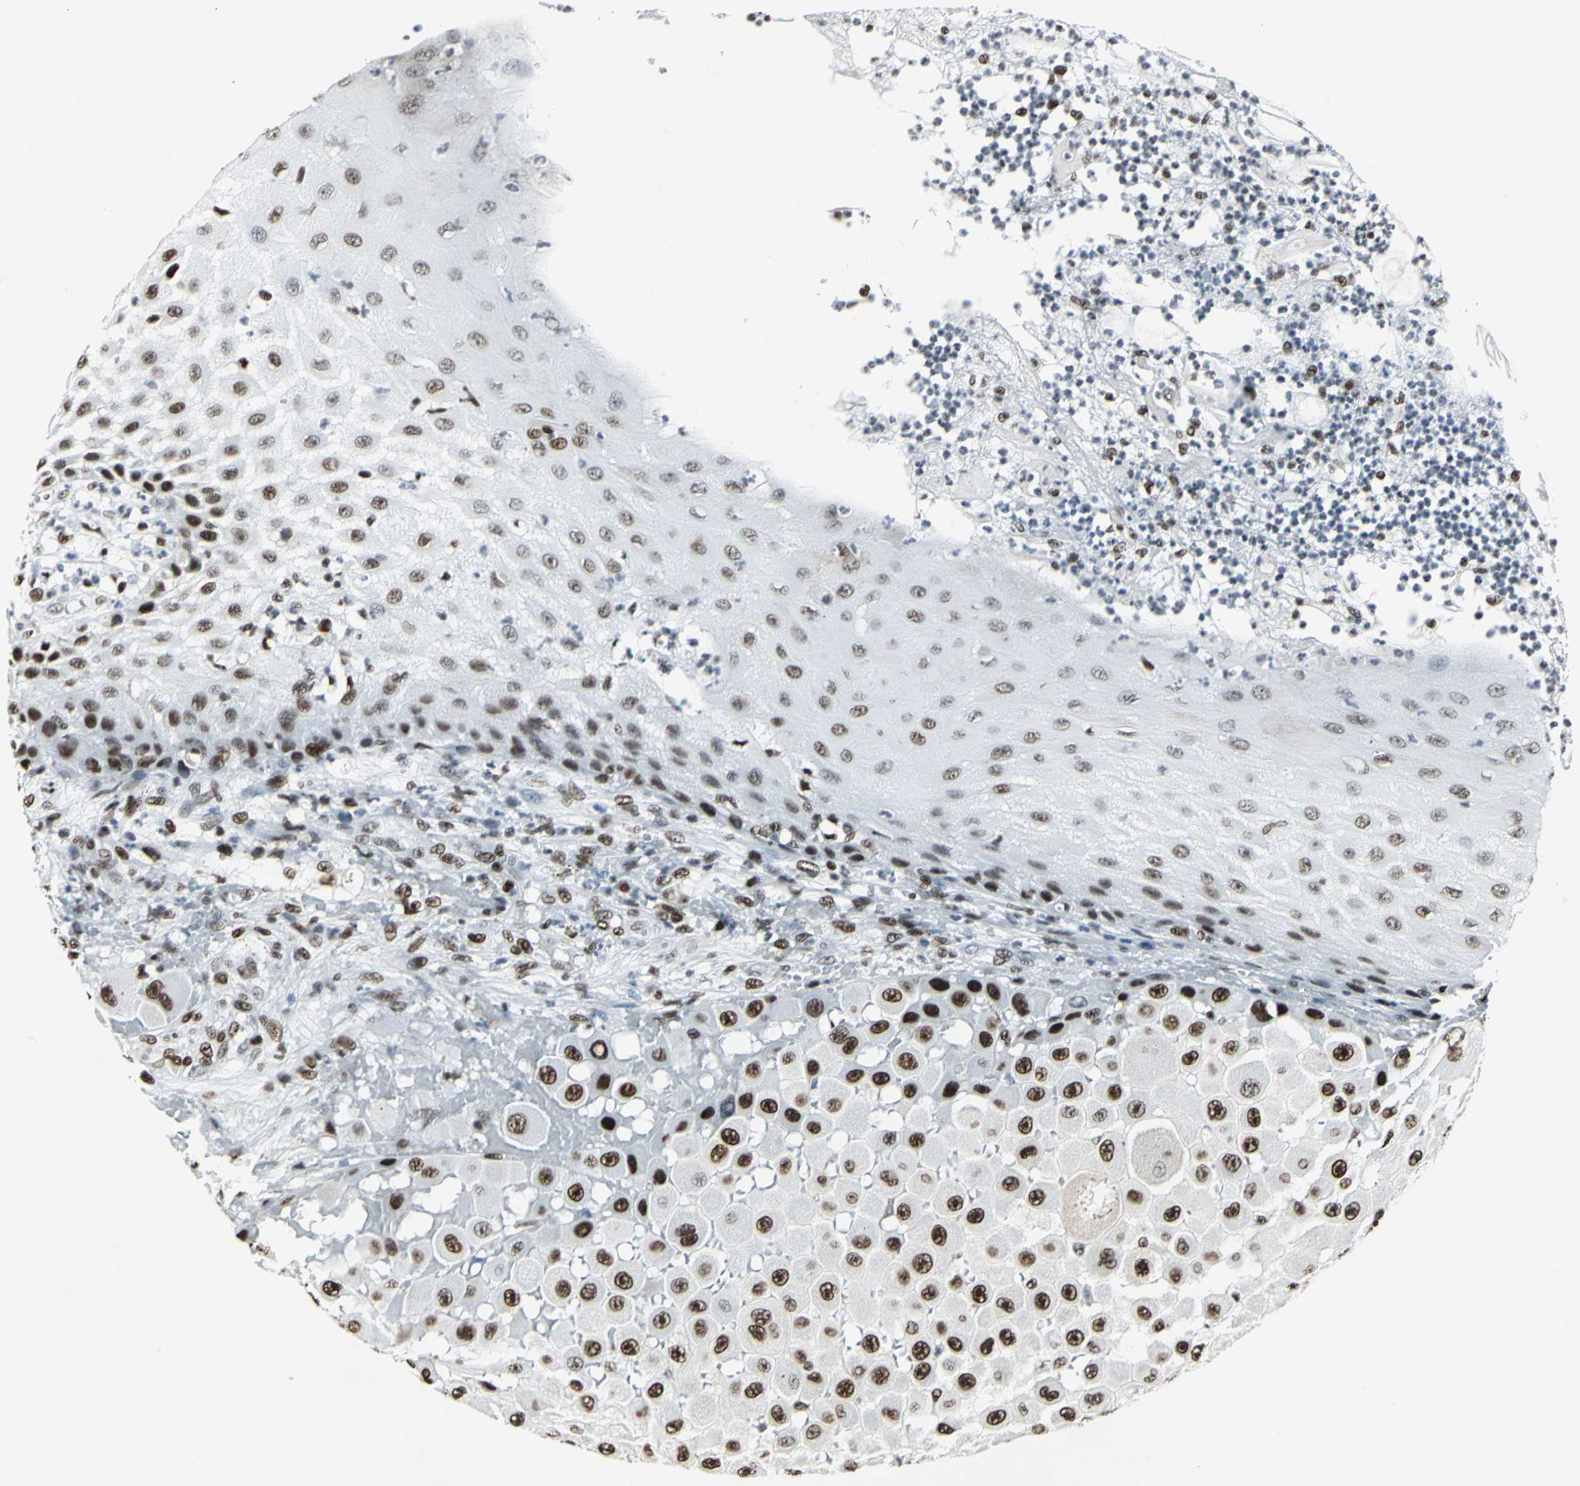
{"staining": {"intensity": "strong", "quantity": ">75%", "location": "nuclear"}, "tissue": "melanoma", "cell_type": "Tumor cells", "image_type": "cancer", "snomed": [{"axis": "morphology", "description": "Malignant melanoma, NOS"}, {"axis": "topography", "description": "Skin"}], "caption": "A micrograph of melanoma stained for a protein shows strong nuclear brown staining in tumor cells. Using DAB (3,3'-diaminobenzidine) (brown) and hematoxylin (blue) stains, captured at high magnification using brightfield microscopy.", "gene": "HDAC2", "patient": {"sex": "female", "age": 81}}